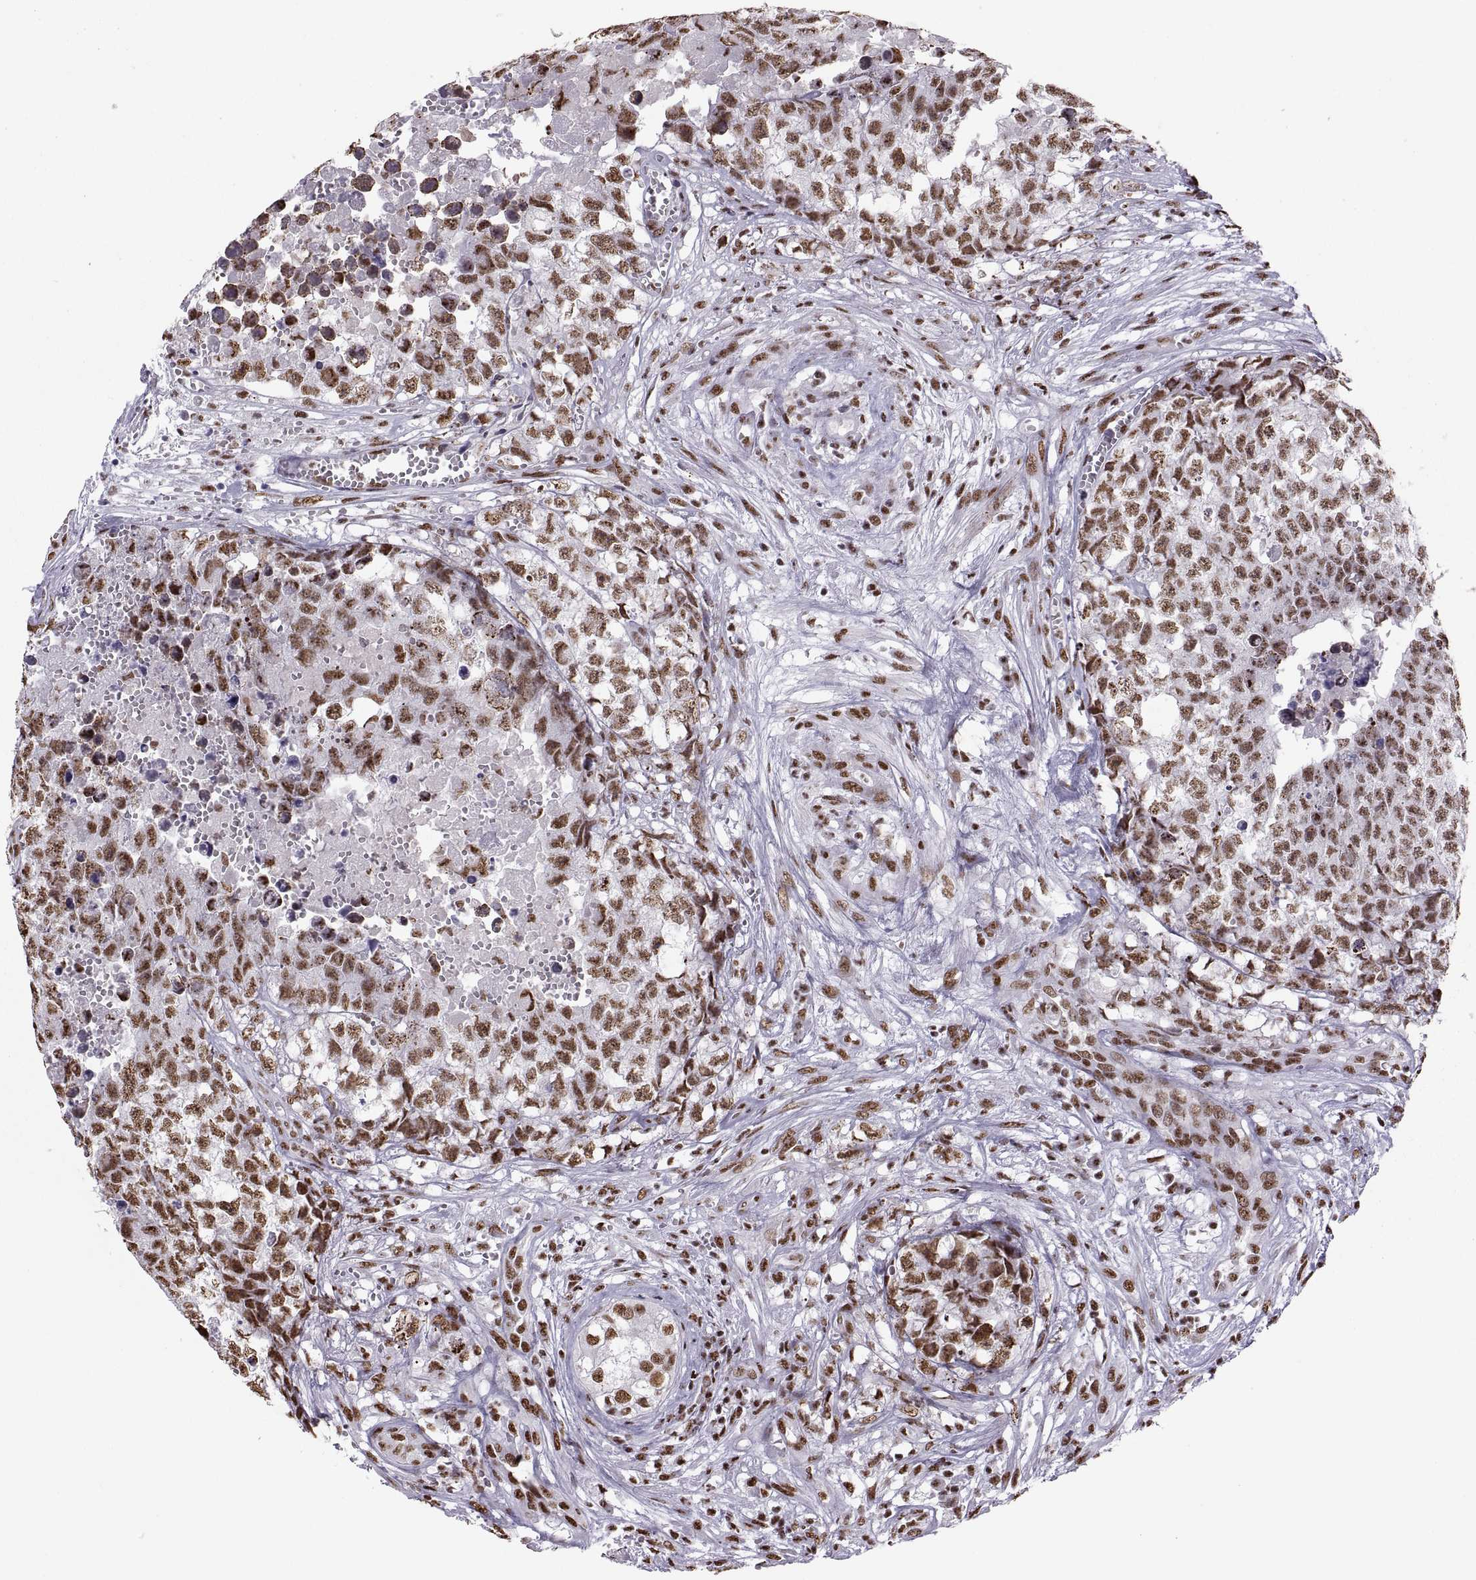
{"staining": {"intensity": "moderate", "quantity": ">75%", "location": "nuclear"}, "tissue": "testis cancer", "cell_type": "Tumor cells", "image_type": "cancer", "snomed": [{"axis": "morphology", "description": "Seminoma, NOS"}, {"axis": "morphology", "description": "Carcinoma, Embryonal, NOS"}, {"axis": "topography", "description": "Testis"}], "caption": "Protein analysis of seminoma (testis) tissue demonstrates moderate nuclear positivity in approximately >75% of tumor cells.", "gene": "SNAI1", "patient": {"sex": "male", "age": 22}}